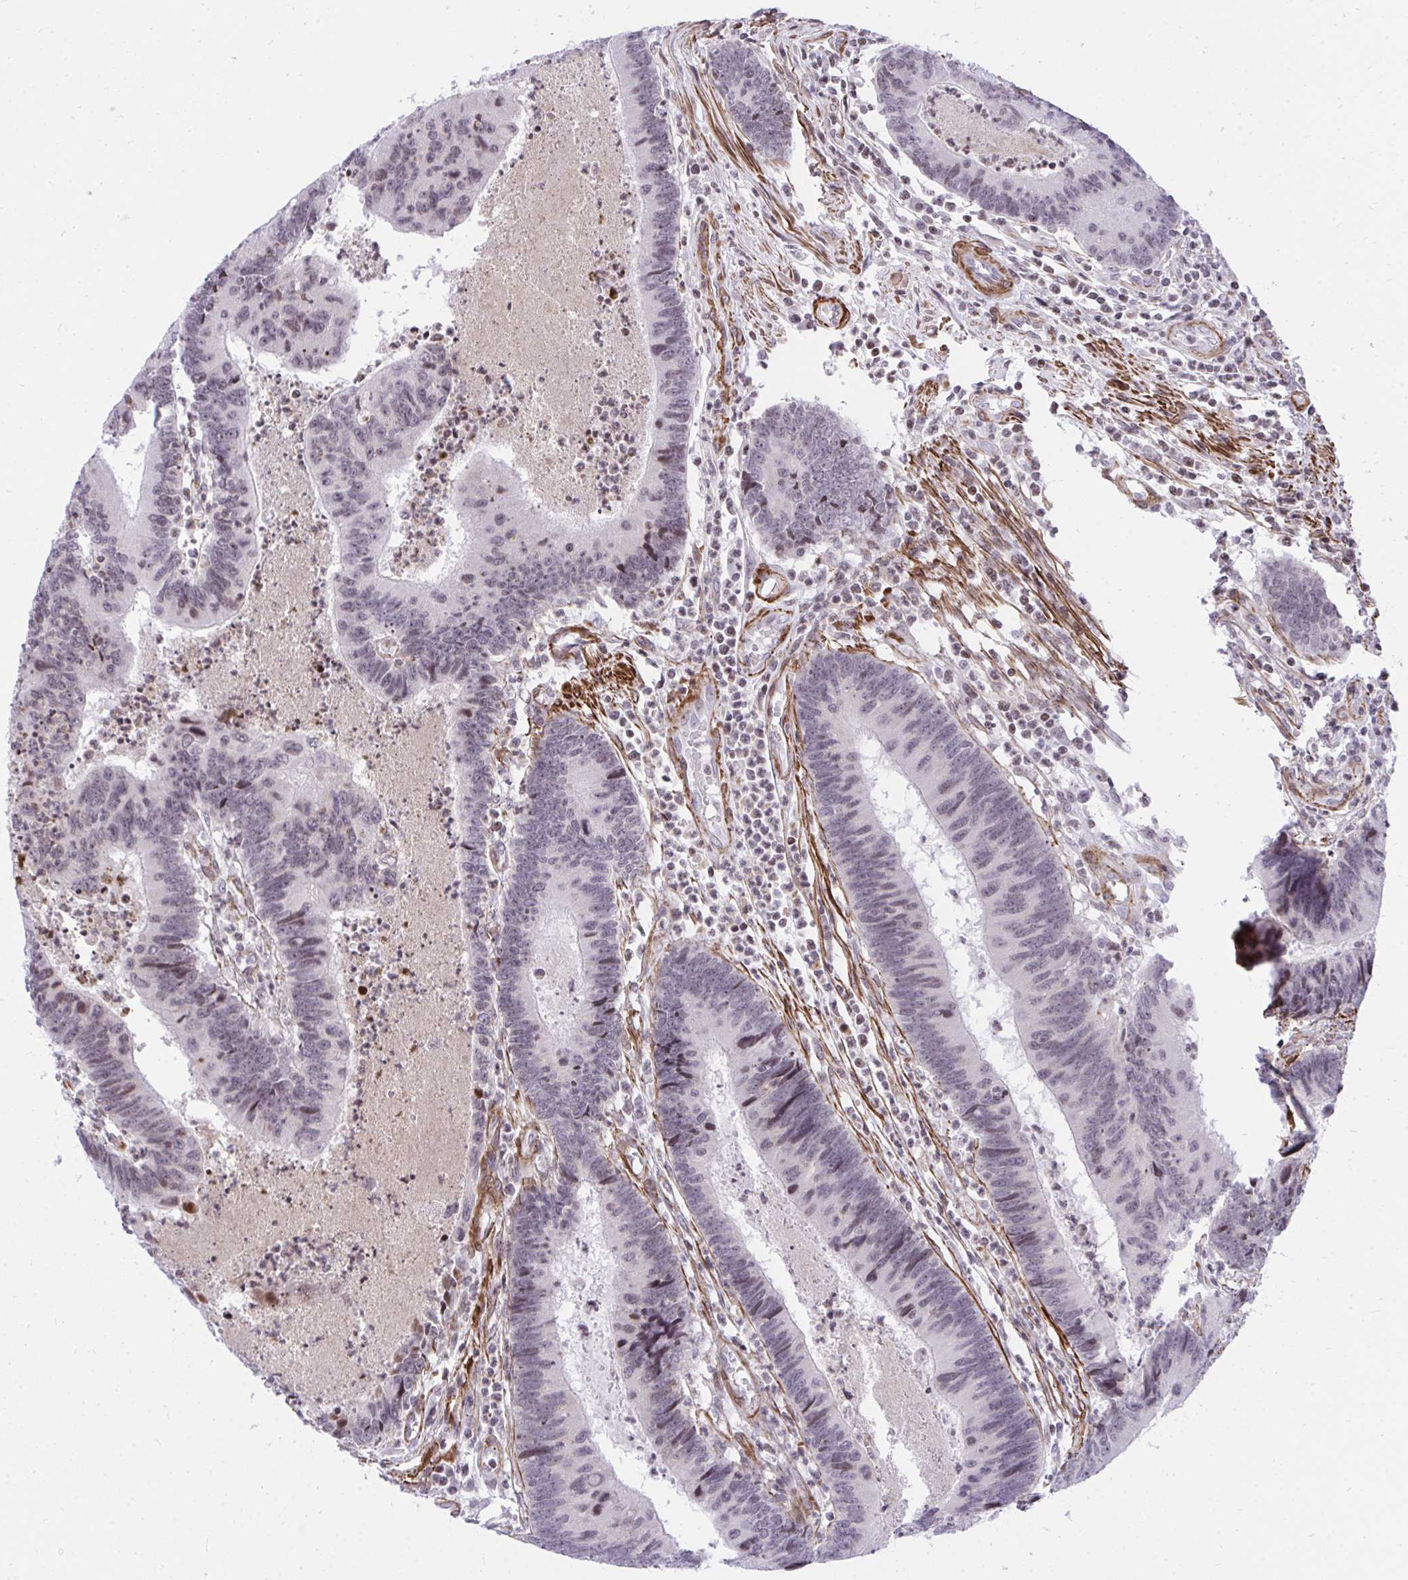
{"staining": {"intensity": "negative", "quantity": "none", "location": "none"}, "tissue": "colorectal cancer", "cell_type": "Tumor cells", "image_type": "cancer", "snomed": [{"axis": "morphology", "description": "Adenocarcinoma, NOS"}, {"axis": "topography", "description": "Colon"}], "caption": "Immunohistochemistry (IHC) of colorectal cancer exhibits no staining in tumor cells.", "gene": "KCNN4", "patient": {"sex": "female", "age": 67}}